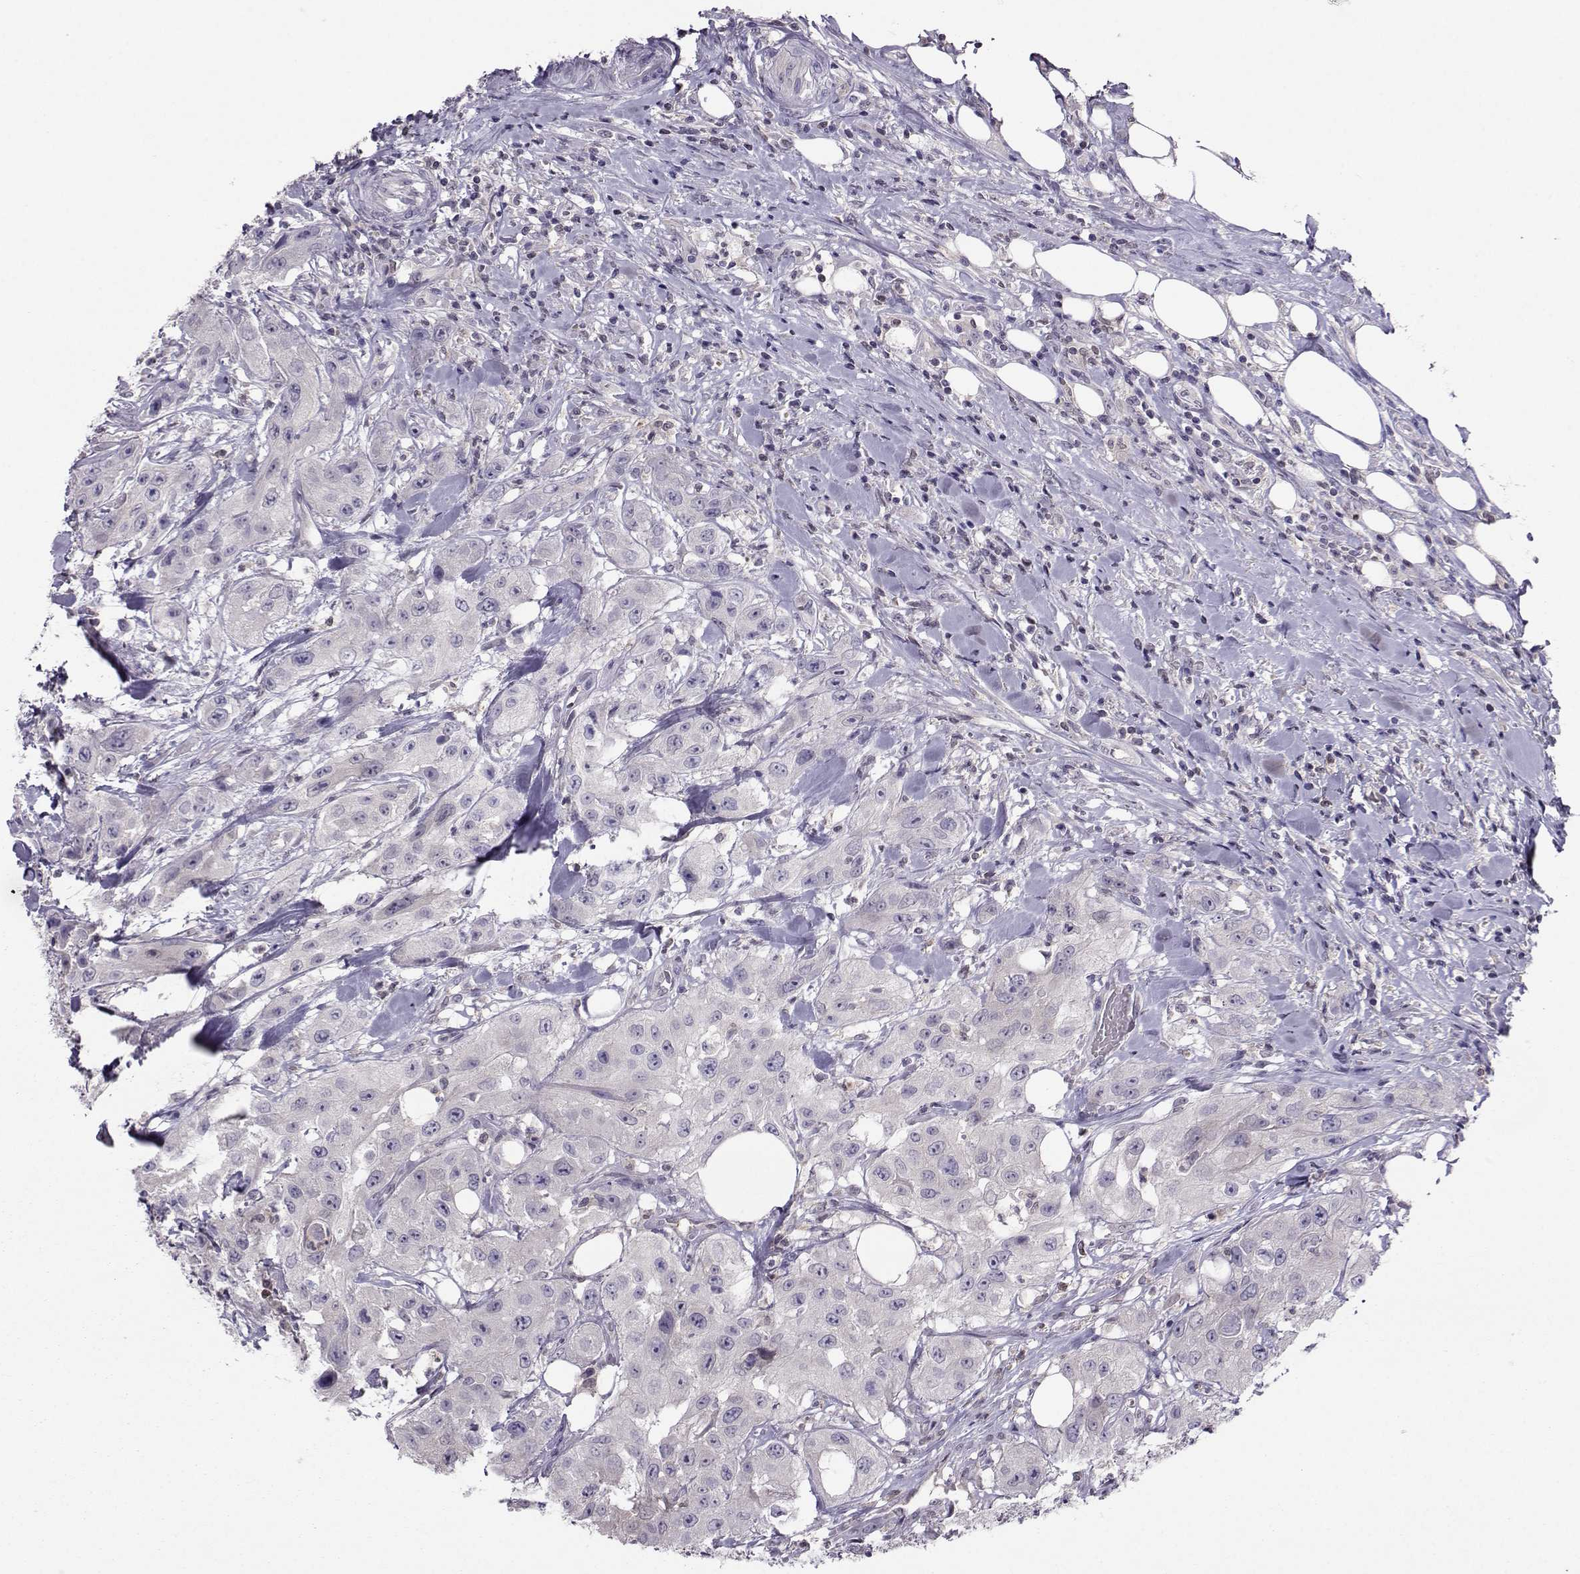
{"staining": {"intensity": "negative", "quantity": "none", "location": "none"}, "tissue": "urothelial cancer", "cell_type": "Tumor cells", "image_type": "cancer", "snomed": [{"axis": "morphology", "description": "Urothelial carcinoma, High grade"}, {"axis": "topography", "description": "Urinary bladder"}], "caption": "DAB (3,3'-diaminobenzidine) immunohistochemical staining of urothelial cancer displays no significant staining in tumor cells.", "gene": "PGK1", "patient": {"sex": "male", "age": 79}}